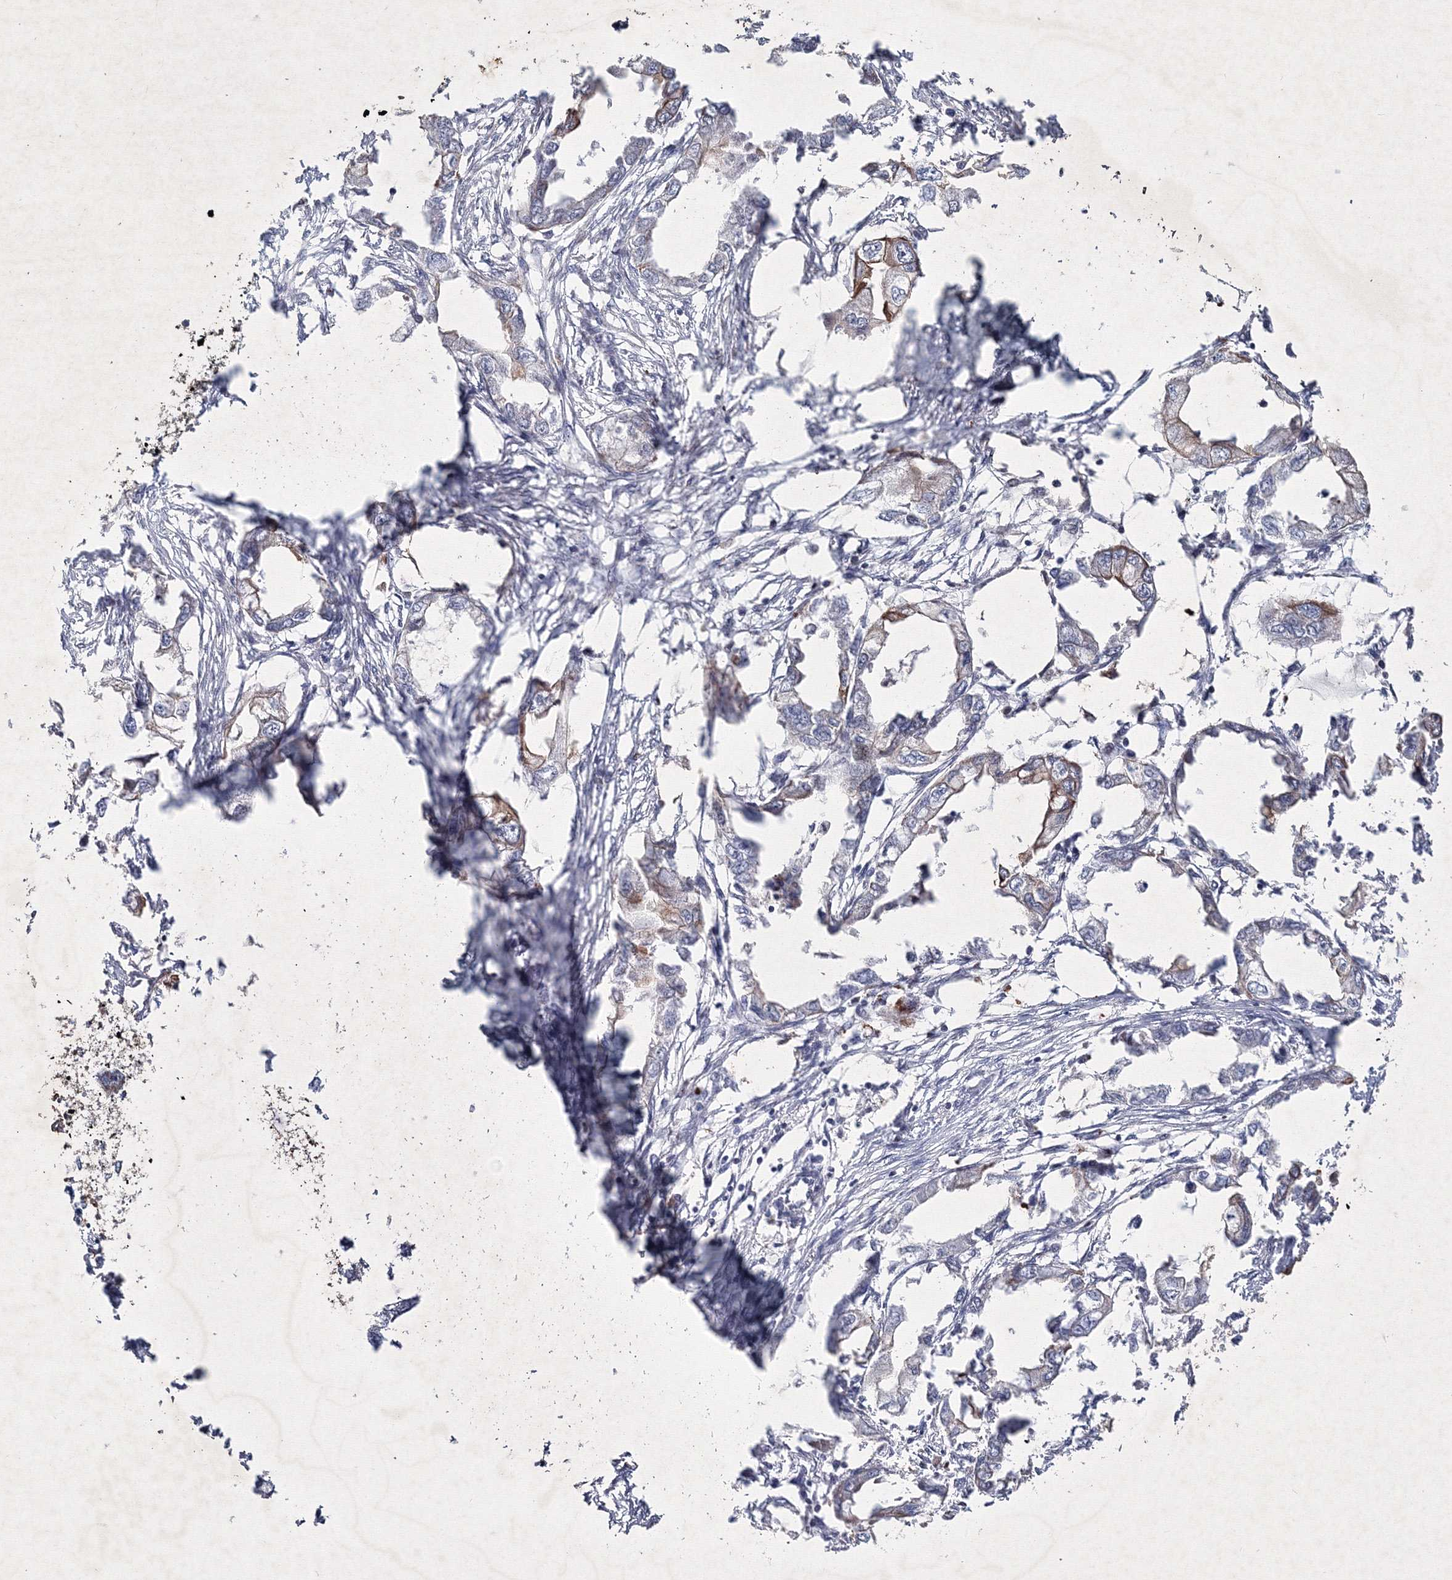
{"staining": {"intensity": "moderate", "quantity": "<25%", "location": "cytoplasmic/membranous"}, "tissue": "endometrial cancer", "cell_type": "Tumor cells", "image_type": "cancer", "snomed": [{"axis": "morphology", "description": "Adenocarcinoma, NOS"}, {"axis": "morphology", "description": "Adenocarcinoma, metastatic, NOS"}, {"axis": "topography", "description": "Adipose tissue"}, {"axis": "topography", "description": "Endometrium"}], "caption": "Endometrial cancer (metastatic adenocarcinoma) stained with a brown dye shows moderate cytoplasmic/membranous positive staining in about <25% of tumor cells.", "gene": "SMIM29", "patient": {"sex": "female", "age": 67}}